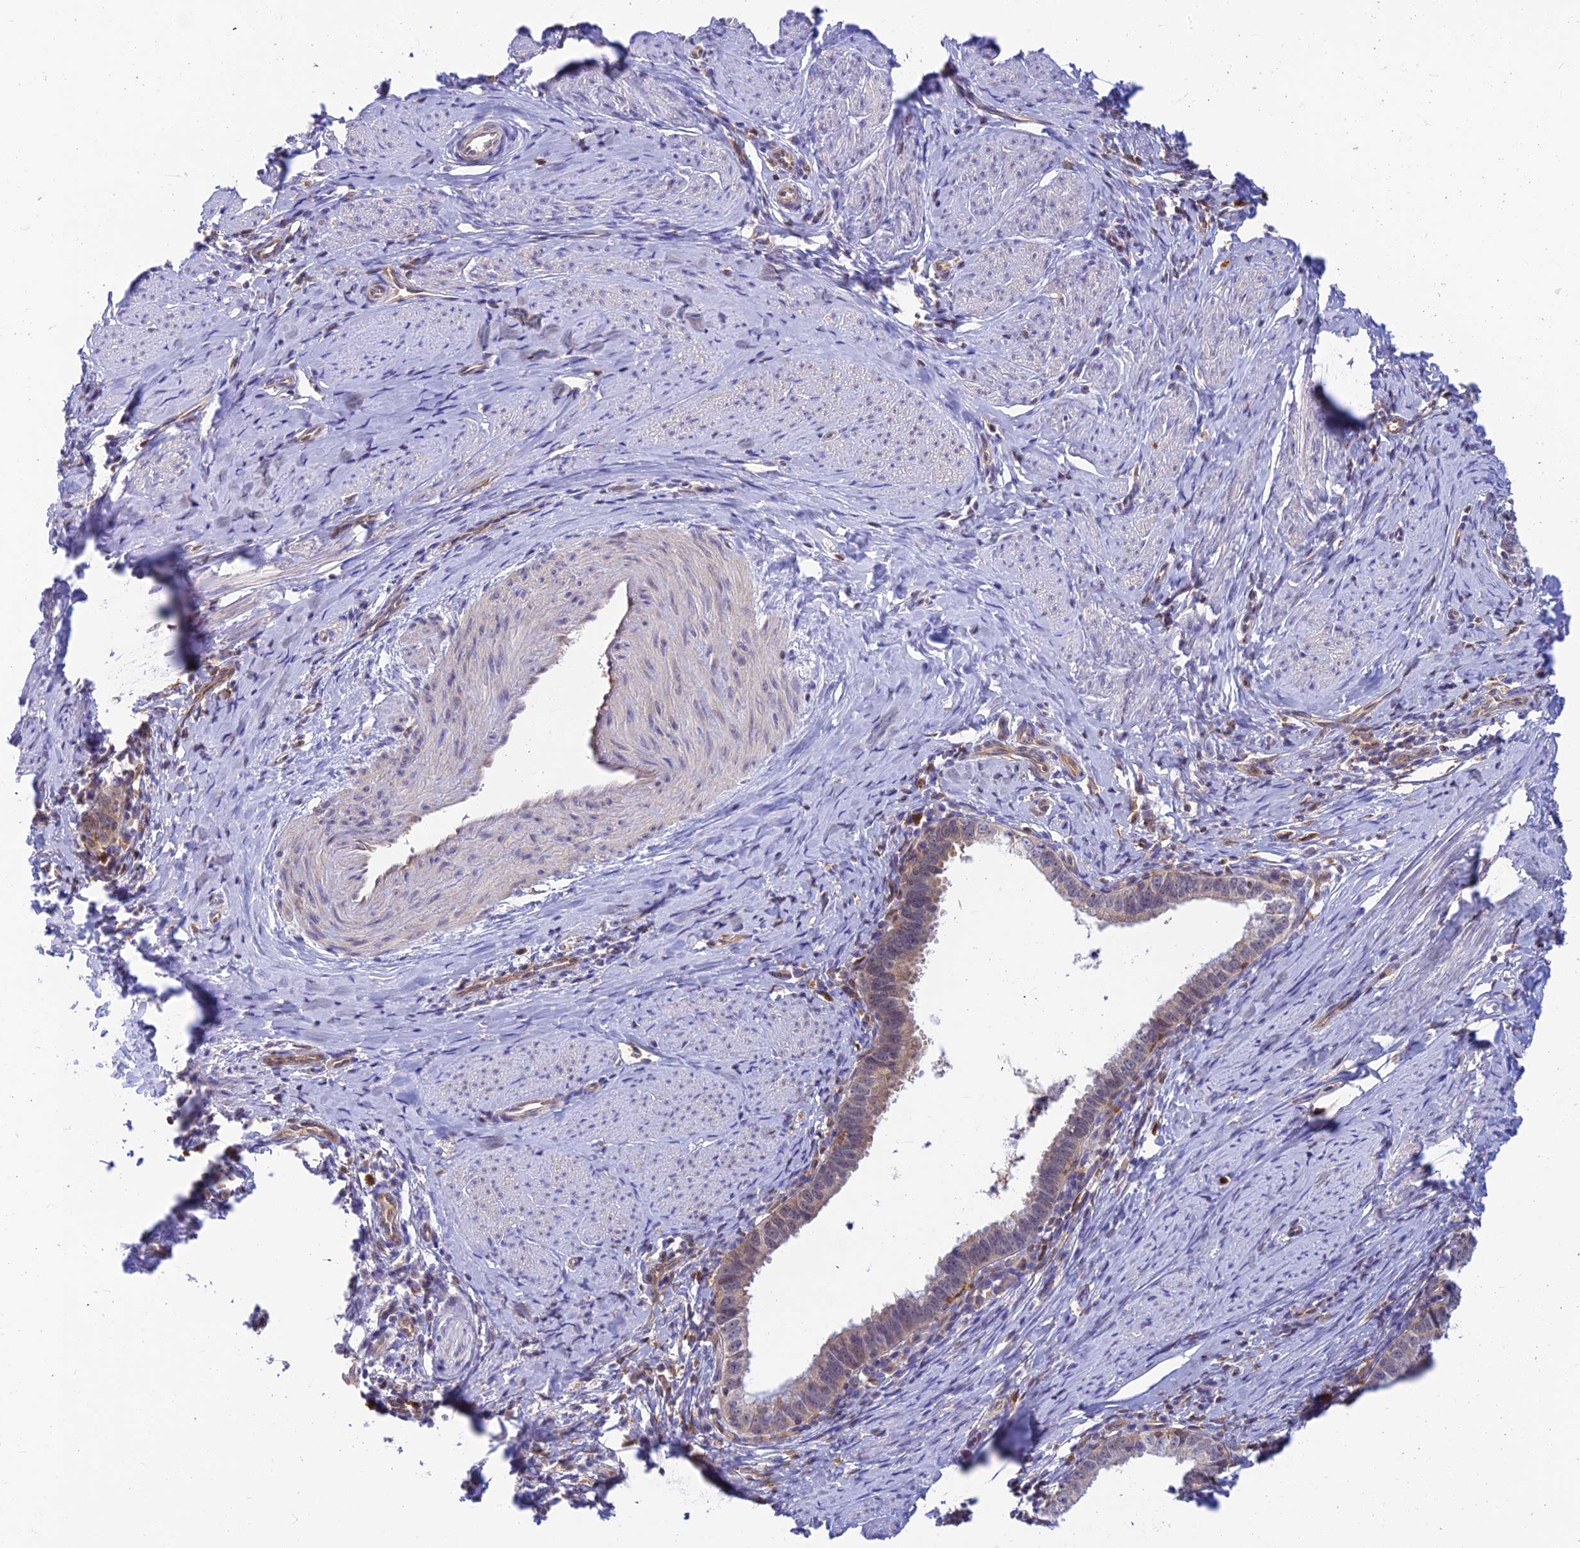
{"staining": {"intensity": "weak", "quantity": "<25%", "location": "cytoplasmic/membranous"}, "tissue": "cervical cancer", "cell_type": "Tumor cells", "image_type": "cancer", "snomed": [{"axis": "morphology", "description": "Adenocarcinoma, NOS"}, {"axis": "topography", "description": "Cervix"}], "caption": "This histopathology image is of cervical adenocarcinoma stained with immunohistochemistry to label a protein in brown with the nuclei are counter-stained blue. There is no positivity in tumor cells.", "gene": "LYSMD2", "patient": {"sex": "female", "age": 36}}